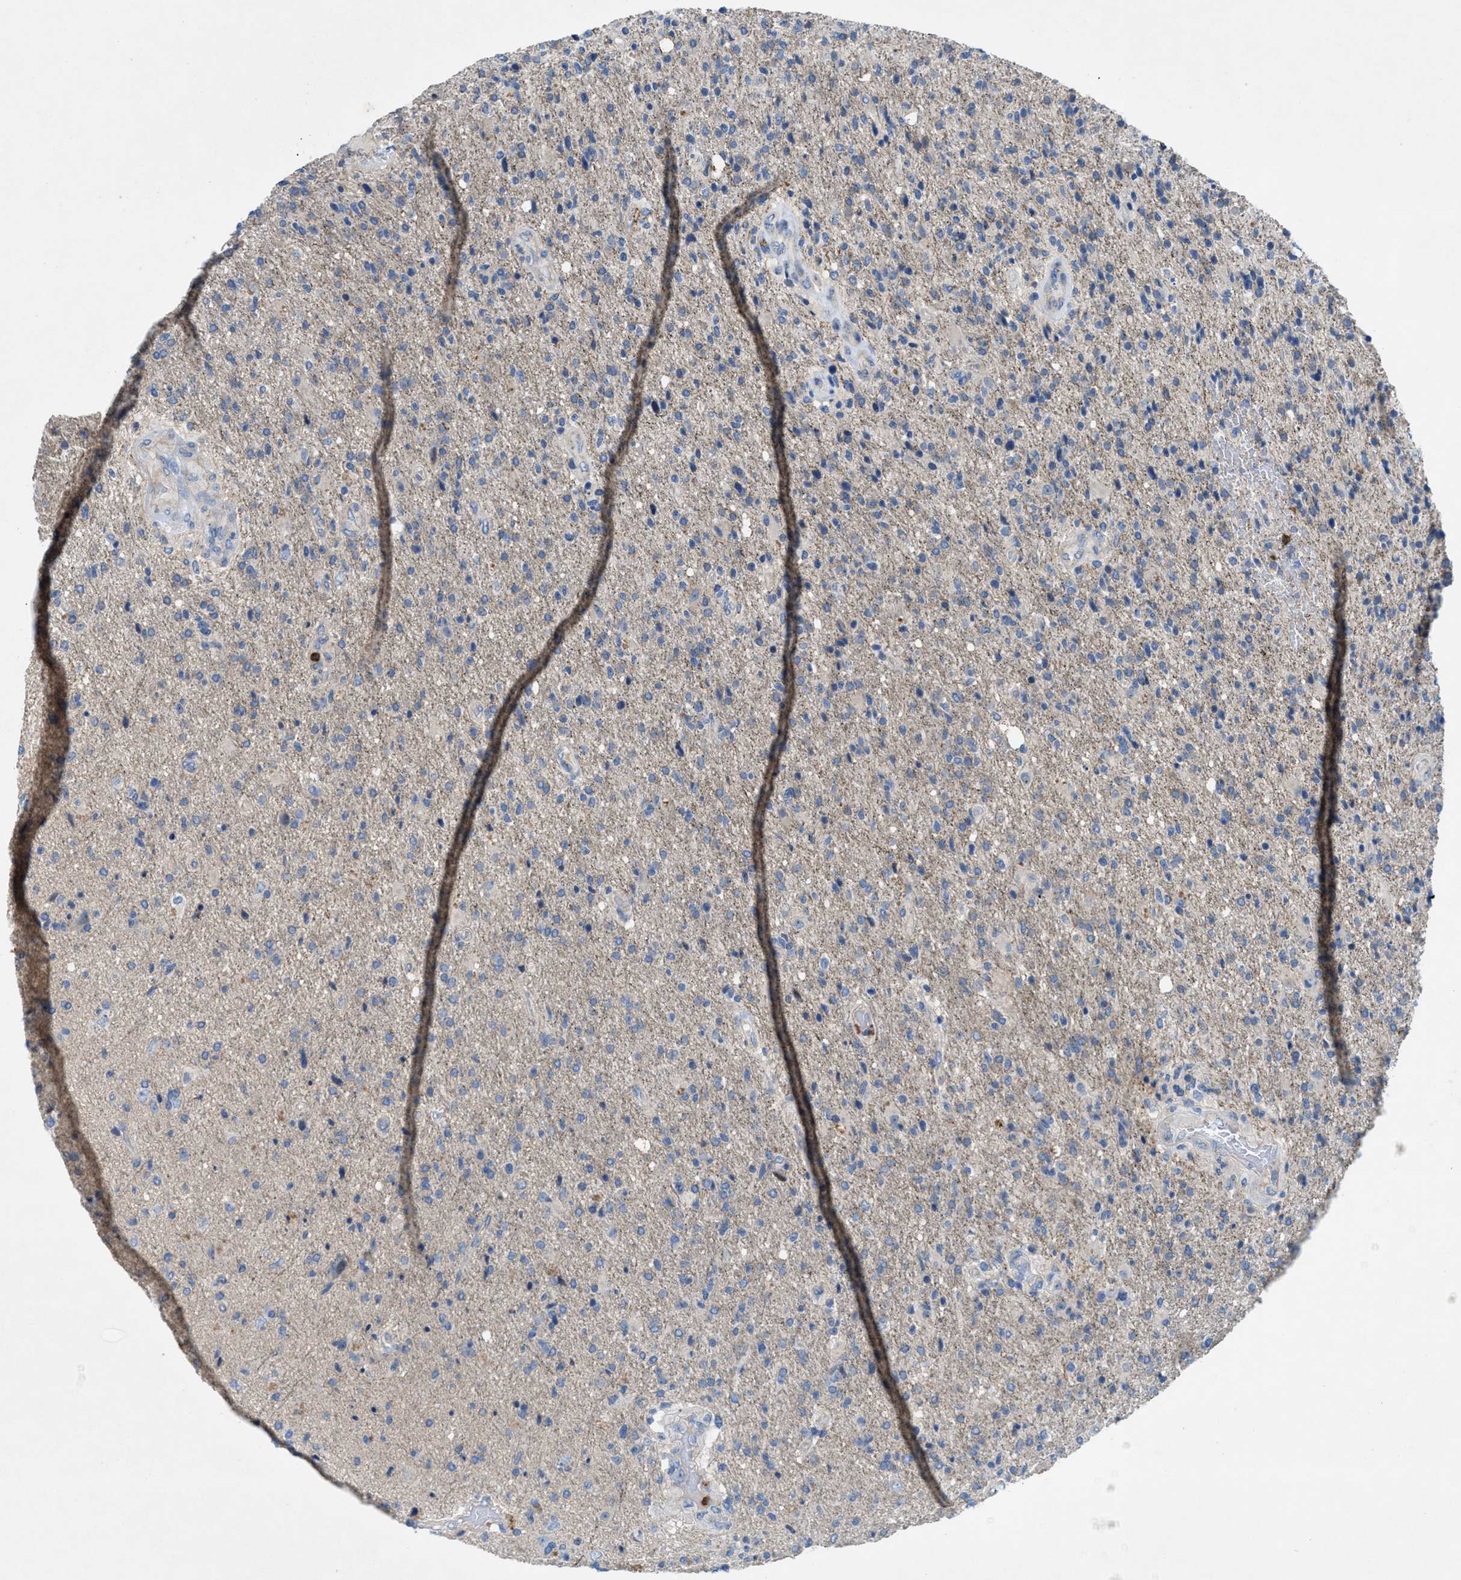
{"staining": {"intensity": "negative", "quantity": "none", "location": "none"}, "tissue": "glioma", "cell_type": "Tumor cells", "image_type": "cancer", "snomed": [{"axis": "morphology", "description": "Glioma, malignant, High grade"}, {"axis": "topography", "description": "Brain"}], "caption": "Image shows no protein positivity in tumor cells of malignant high-grade glioma tissue.", "gene": "CMTM1", "patient": {"sex": "male", "age": 72}}